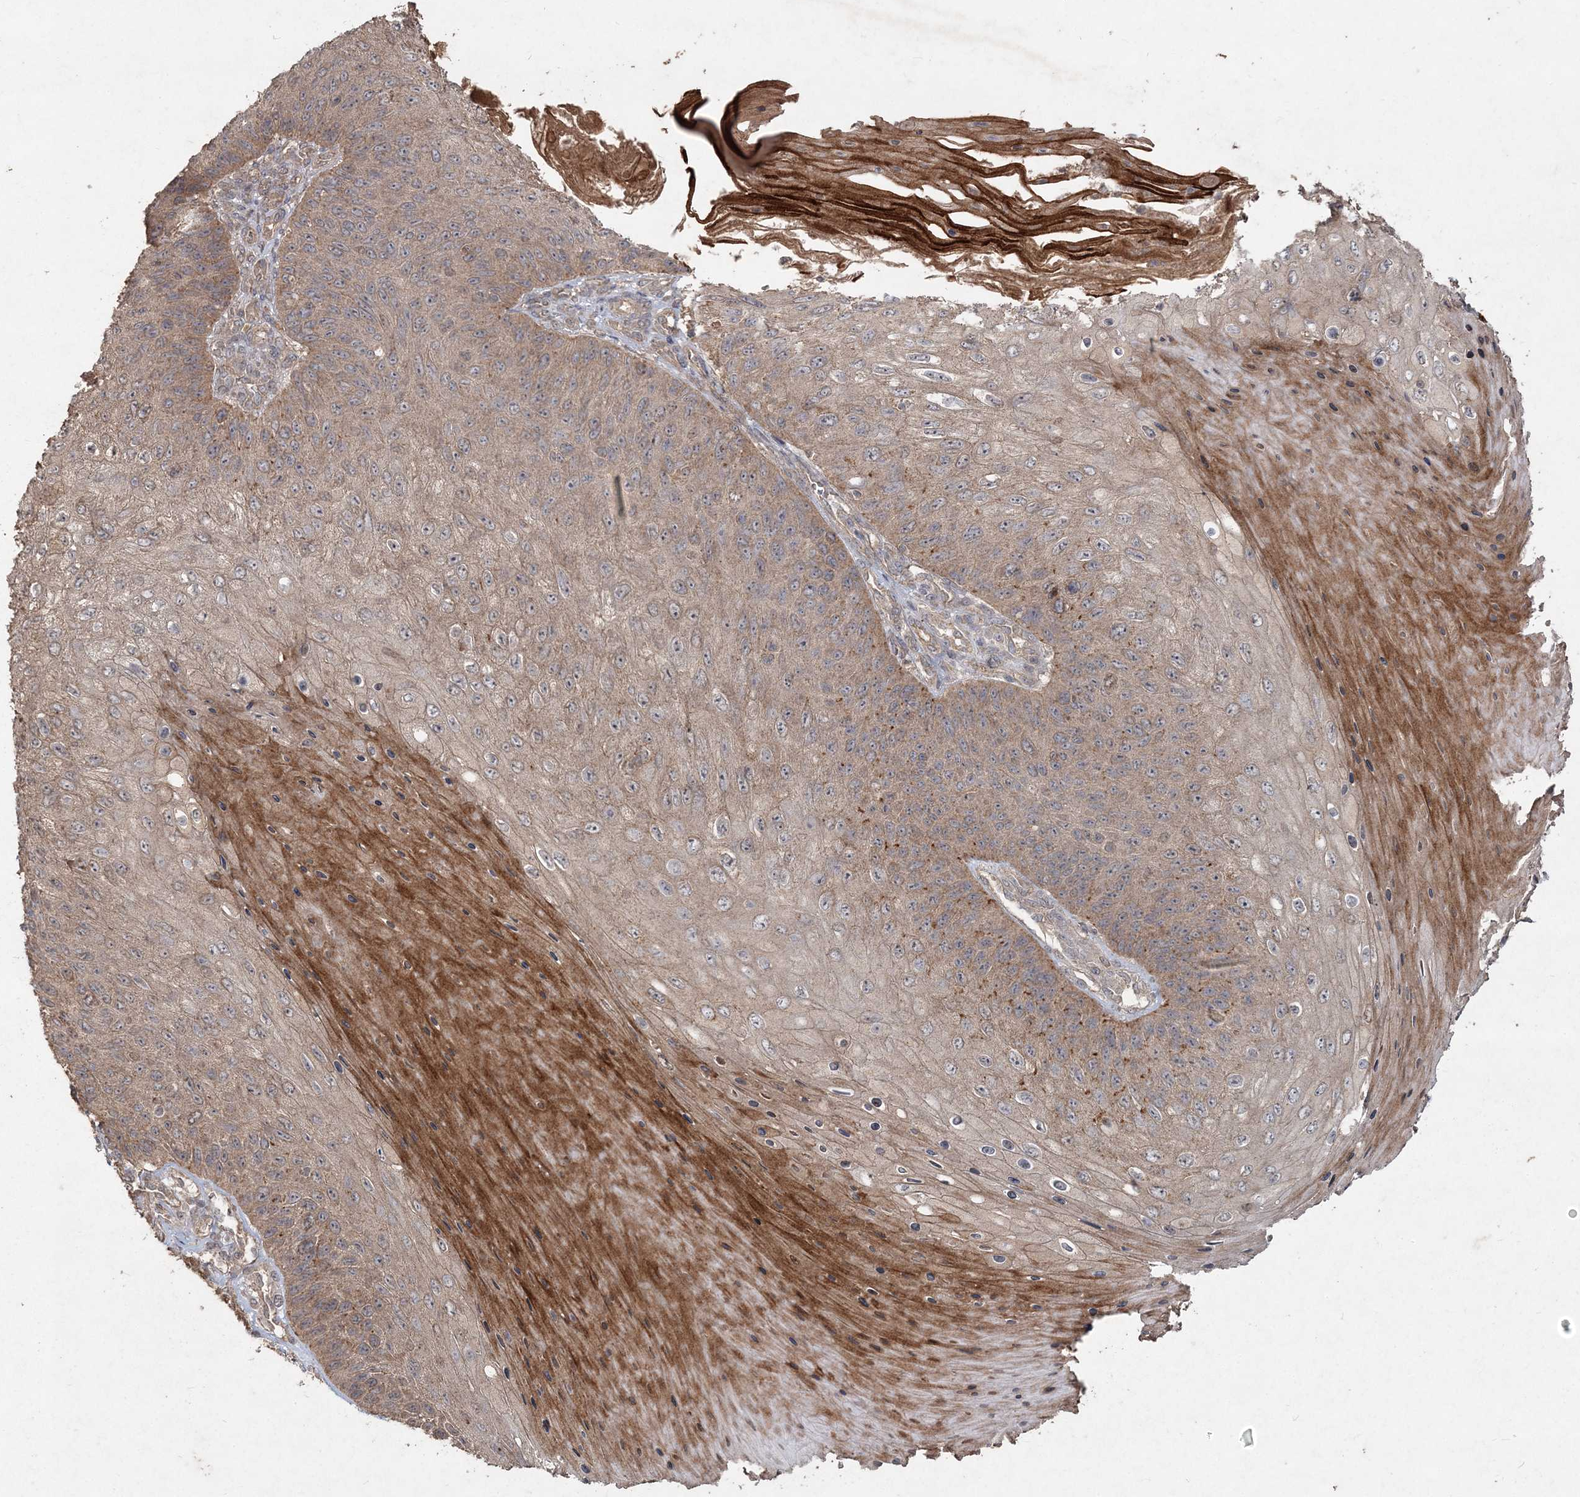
{"staining": {"intensity": "weak", "quantity": ">75%", "location": "cytoplasmic/membranous"}, "tissue": "skin cancer", "cell_type": "Tumor cells", "image_type": "cancer", "snomed": [{"axis": "morphology", "description": "Squamous cell carcinoma, NOS"}, {"axis": "topography", "description": "Skin"}], "caption": "Immunohistochemical staining of skin squamous cell carcinoma demonstrates low levels of weak cytoplasmic/membranous protein positivity in approximately >75% of tumor cells. The staining was performed using DAB (3,3'-diaminobenzidine), with brown indicating positive protein expression. Nuclei are stained blue with hematoxylin.", "gene": "SPRY1", "patient": {"sex": "female", "age": 88}}